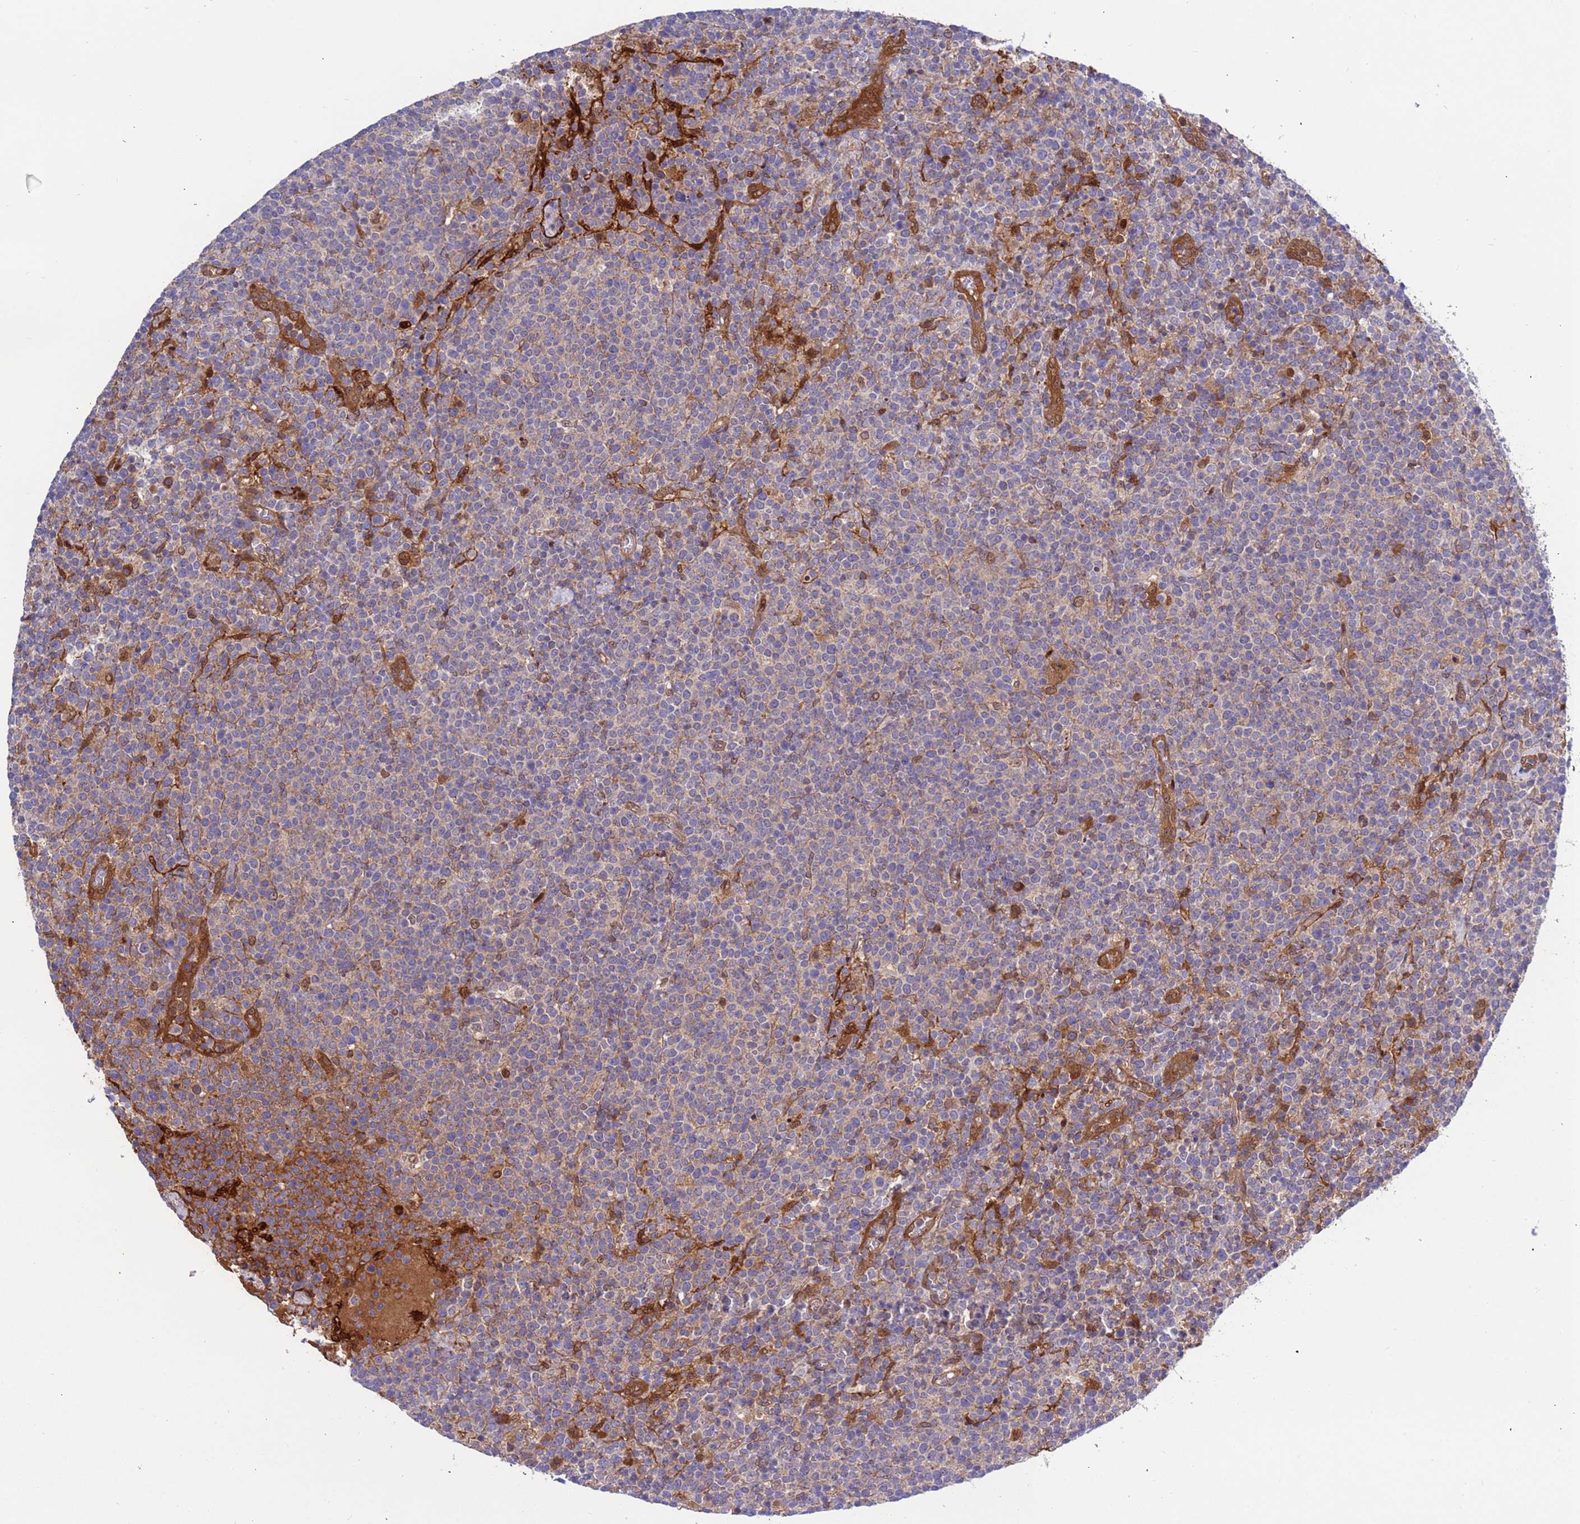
{"staining": {"intensity": "negative", "quantity": "none", "location": "none"}, "tissue": "lymphoma", "cell_type": "Tumor cells", "image_type": "cancer", "snomed": [{"axis": "morphology", "description": "Malignant lymphoma, non-Hodgkin's type, High grade"}, {"axis": "topography", "description": "Lymph node"}], "caption": "The image displays no staining of tumor cells in lymphoma.", "gene": "FOXRED1", "patient": {"sex": "male", "age": 61}}